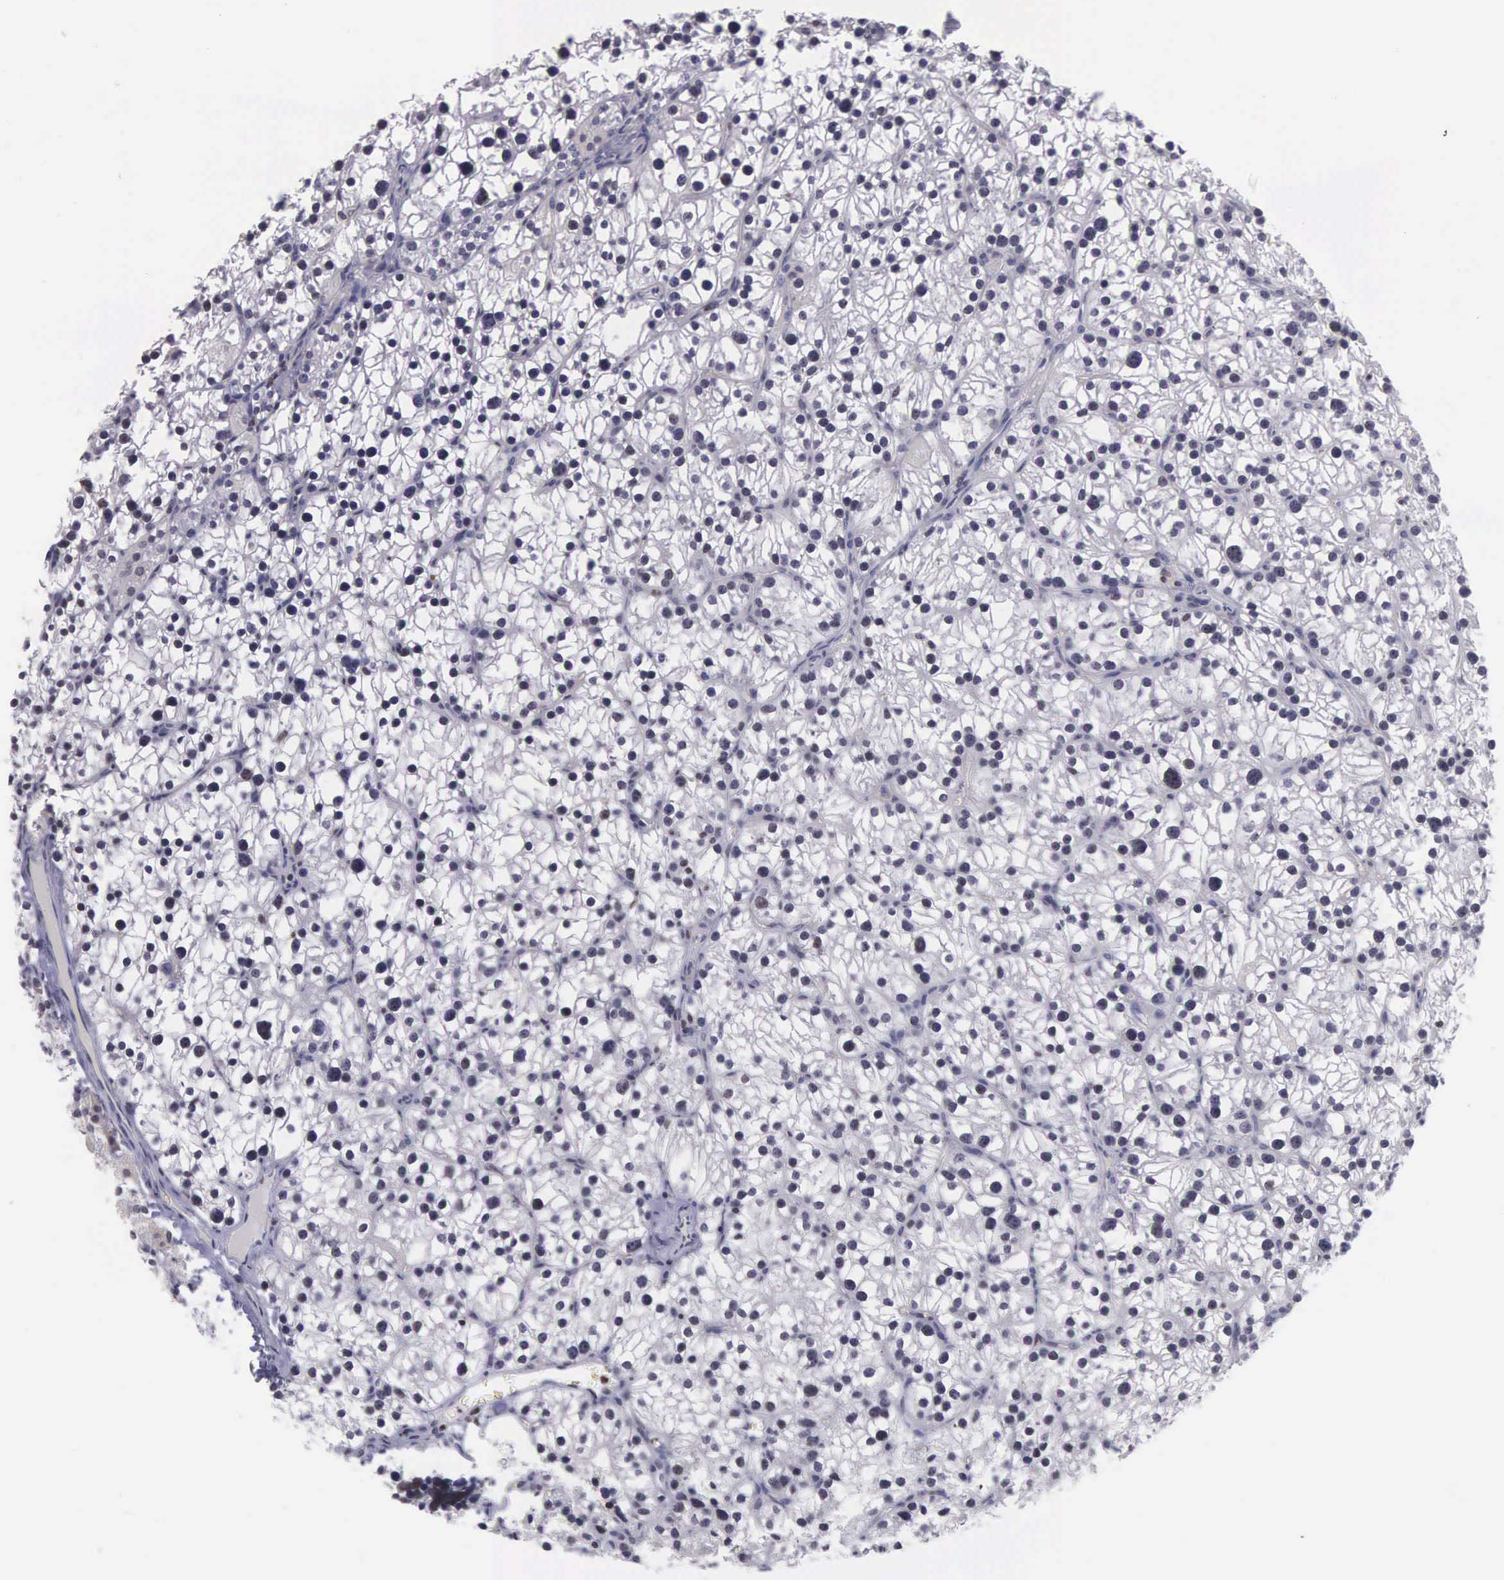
{"staining": {"intensity": "moderate", "quantity": "25%-75%", "location": "nuclear"}, "tissue": "parathyroid gland", "cell_type": "Glandular cells", "image_type": "normal", "snomed": [{"axis": "morphology", "description": "Normal tissue, NOS"}, {"axis": "topography", "description": "Parathyroid gland"}], "caption": "A micrograph showing moderate nuclear staining in about 25%-75% of glandular cells in unremarkable parathyroid gland, as visualized by brown immunohistochemical staining.", "gene": "VRK1", "patient": {"sex": "female", "age": 54}}